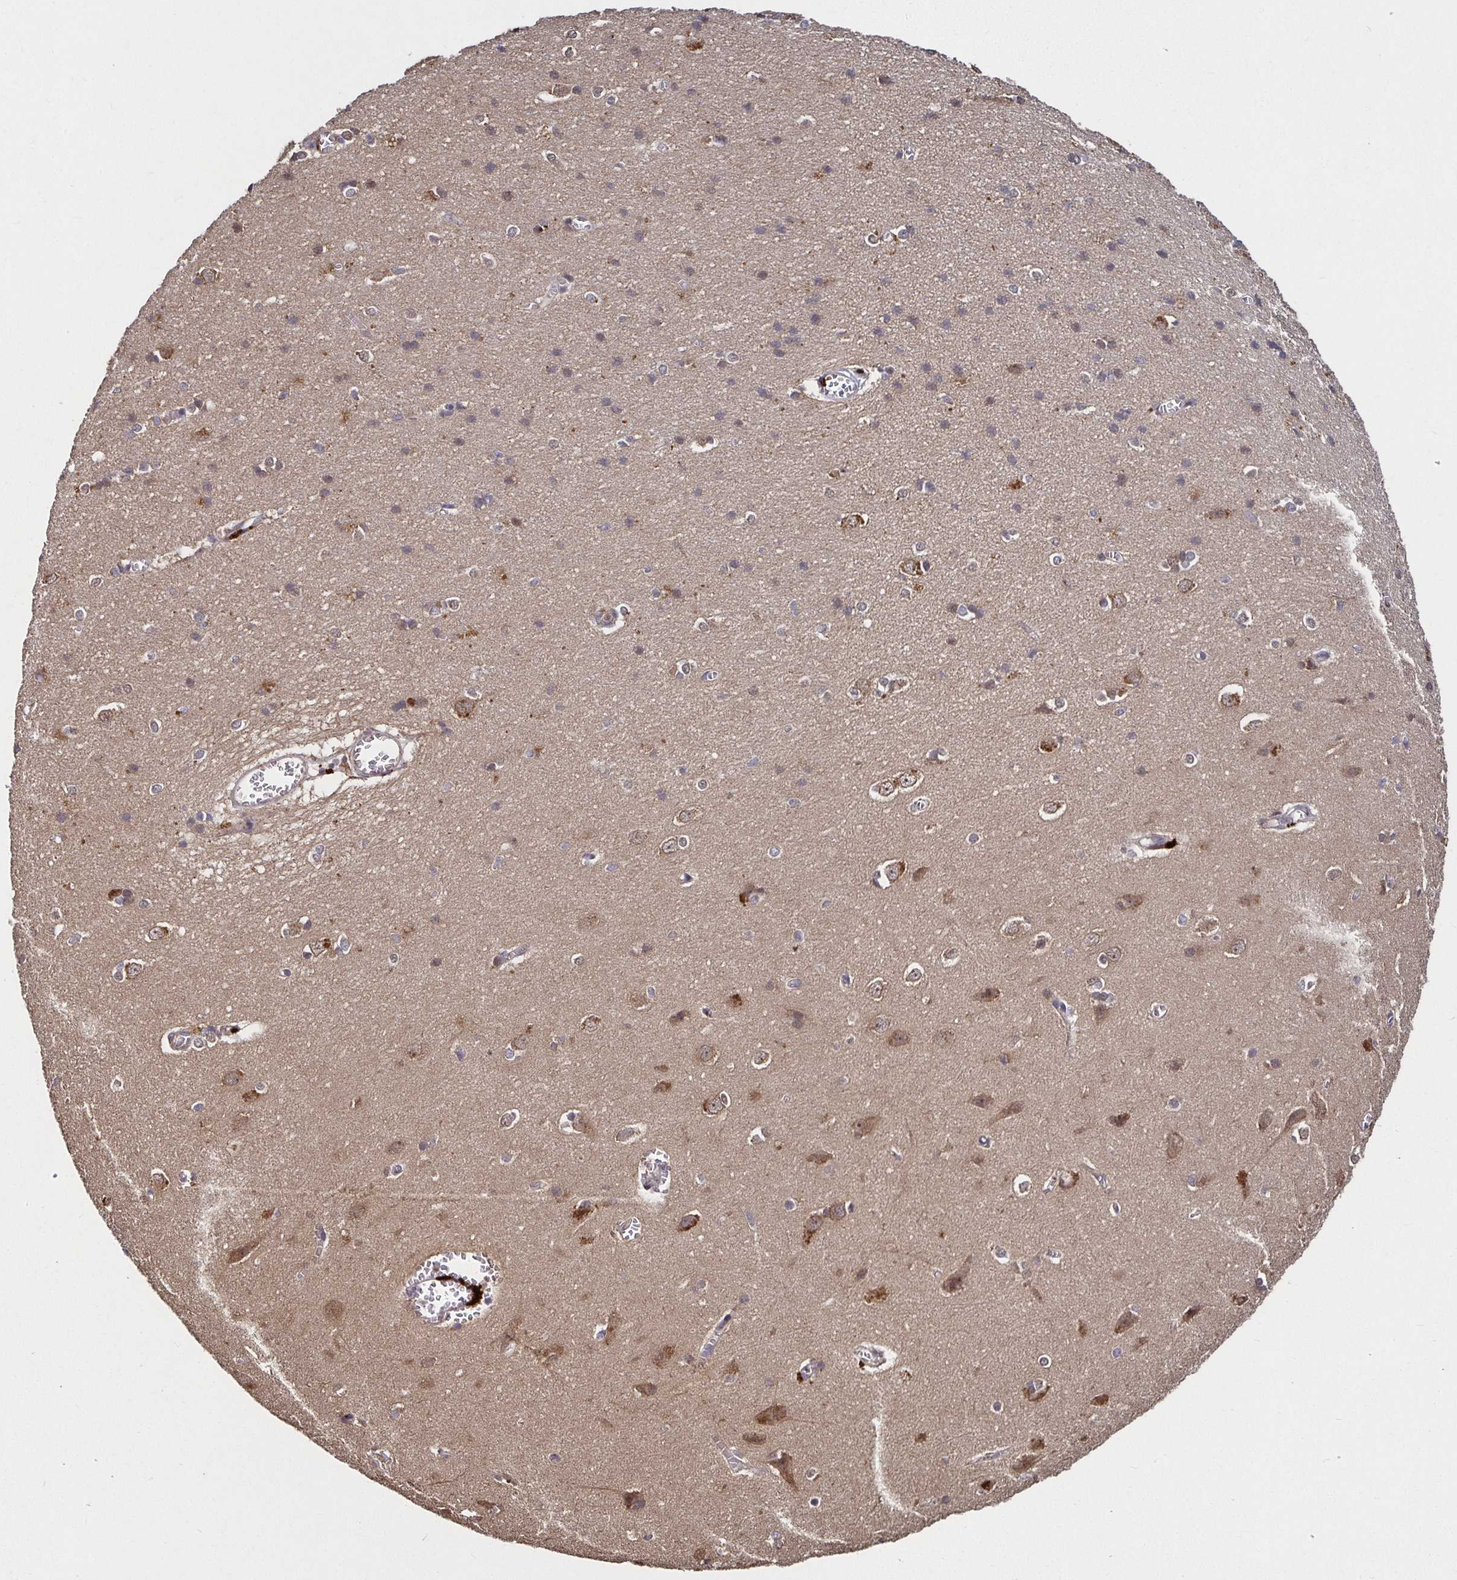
{"staining": {"intensity": "negative", "quantity": "none", "location": "none"}, "tissue": "cerebral cortex", "cell_type": "Endothelial cells", "image_type": "normal", "snomed": [{"axis": "morphology", "description": "Normal tissue, NOS"}, {"axis": "topography", "description": "Cerebral cortex"}], "caption": "Histopathology image shows no protein positivity in endothelial cells of benign cerebral cortex.", "gene": "SMYD3", "patient": {"sex": "male", "age": 37}}